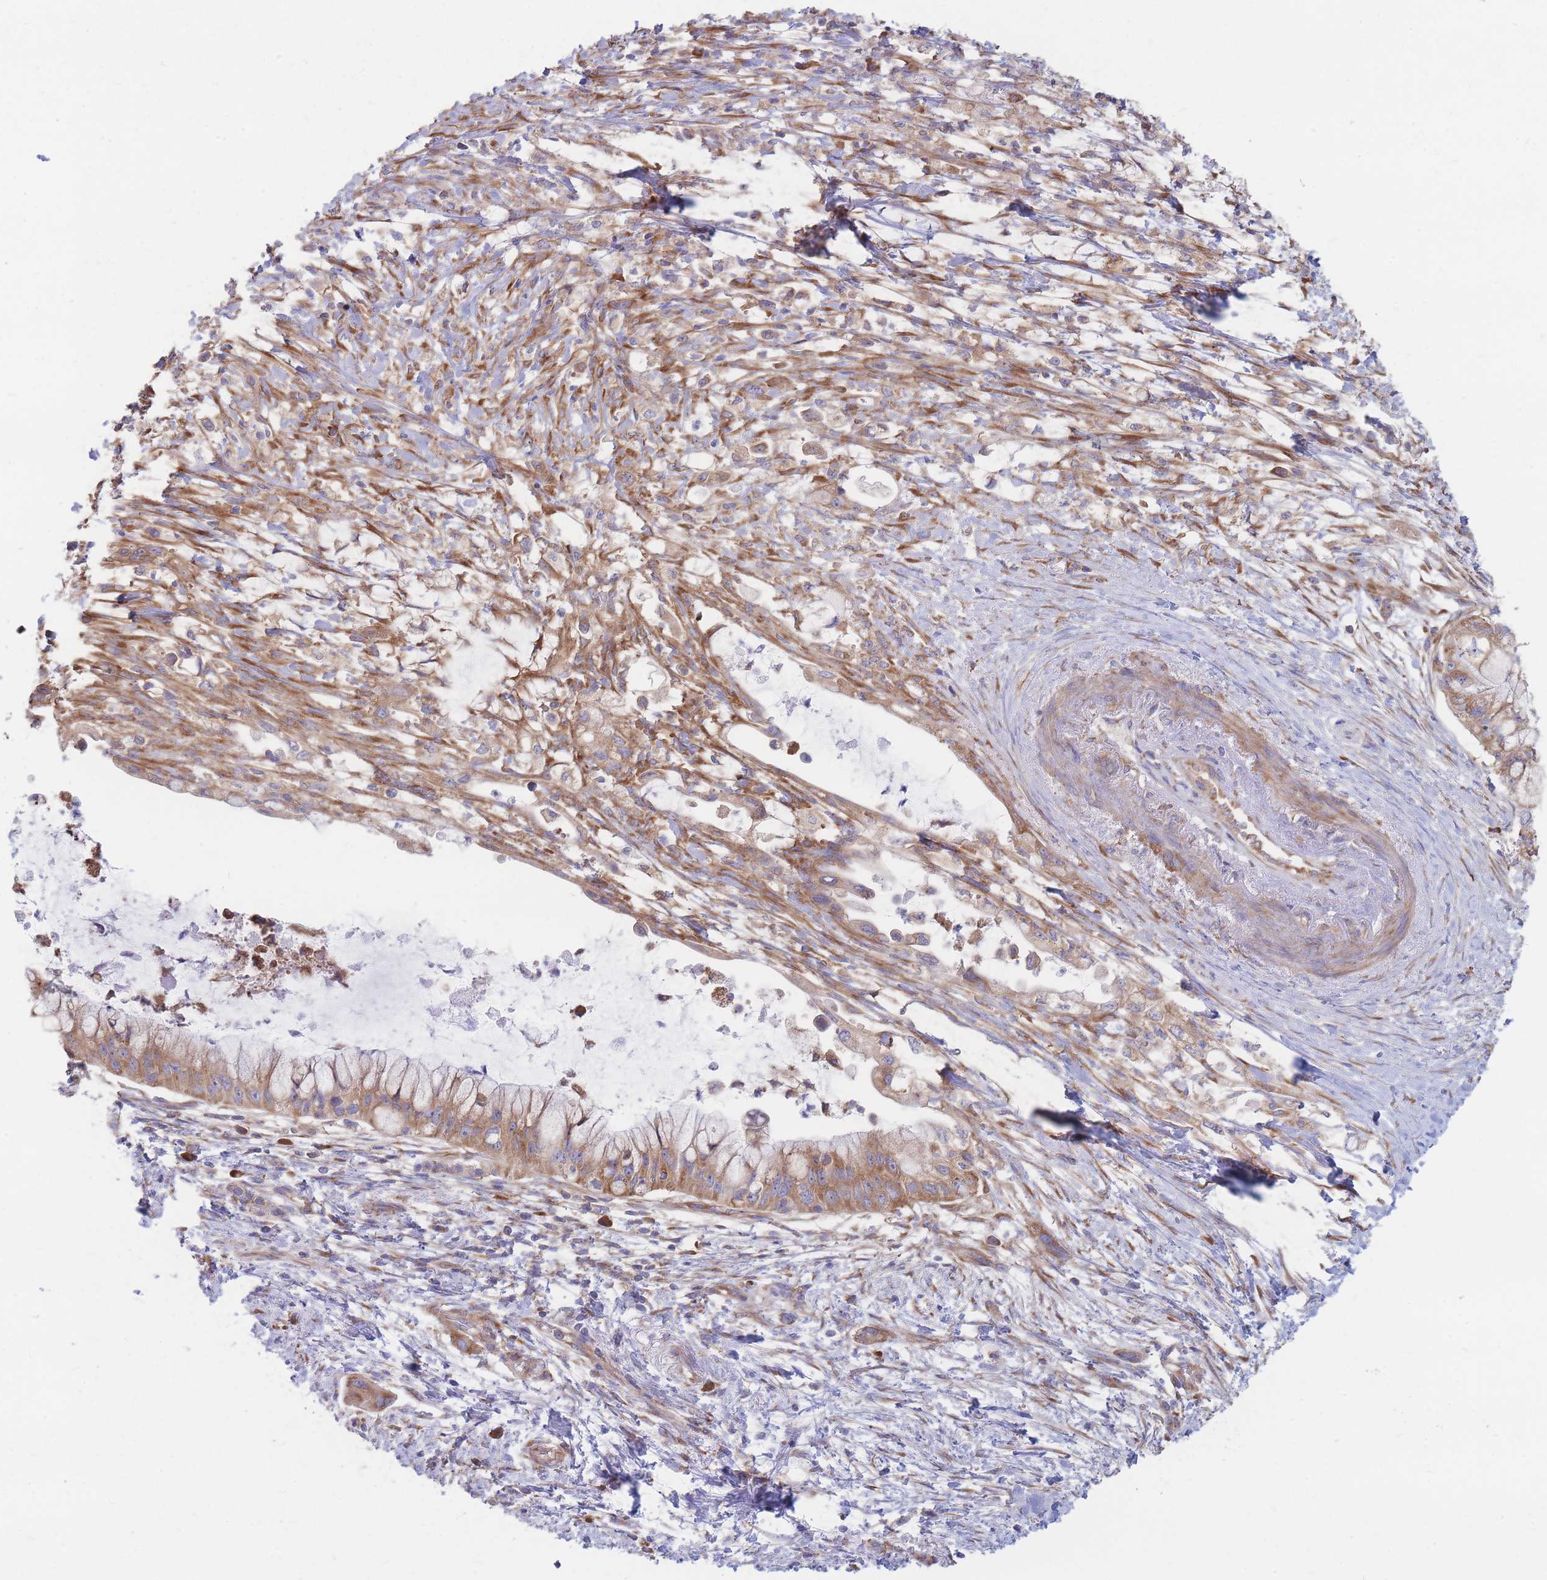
{"staining": {"intensity": "moderate", "quantity": ">75%", "location": "cytoplasmic/membranous"}, "tissue": "pancreatic cancer", "cell_type": "Tumor cells", "image_type": "cancer", "snomed": [{"axis": "morphology", "description": "Adenocarcinoma, NOS"}, {"axis": "topography", "description": "Pancreas"}], "caption": "Brown immunohistochemical staining in human pancreatic cancer (adenocarcinoma) shows moderate cytoplasmic/membranous expression in approximately >75% of tumor cells.", "gene": "RPL8", "patient": {"sex": "male", "age": 48}}